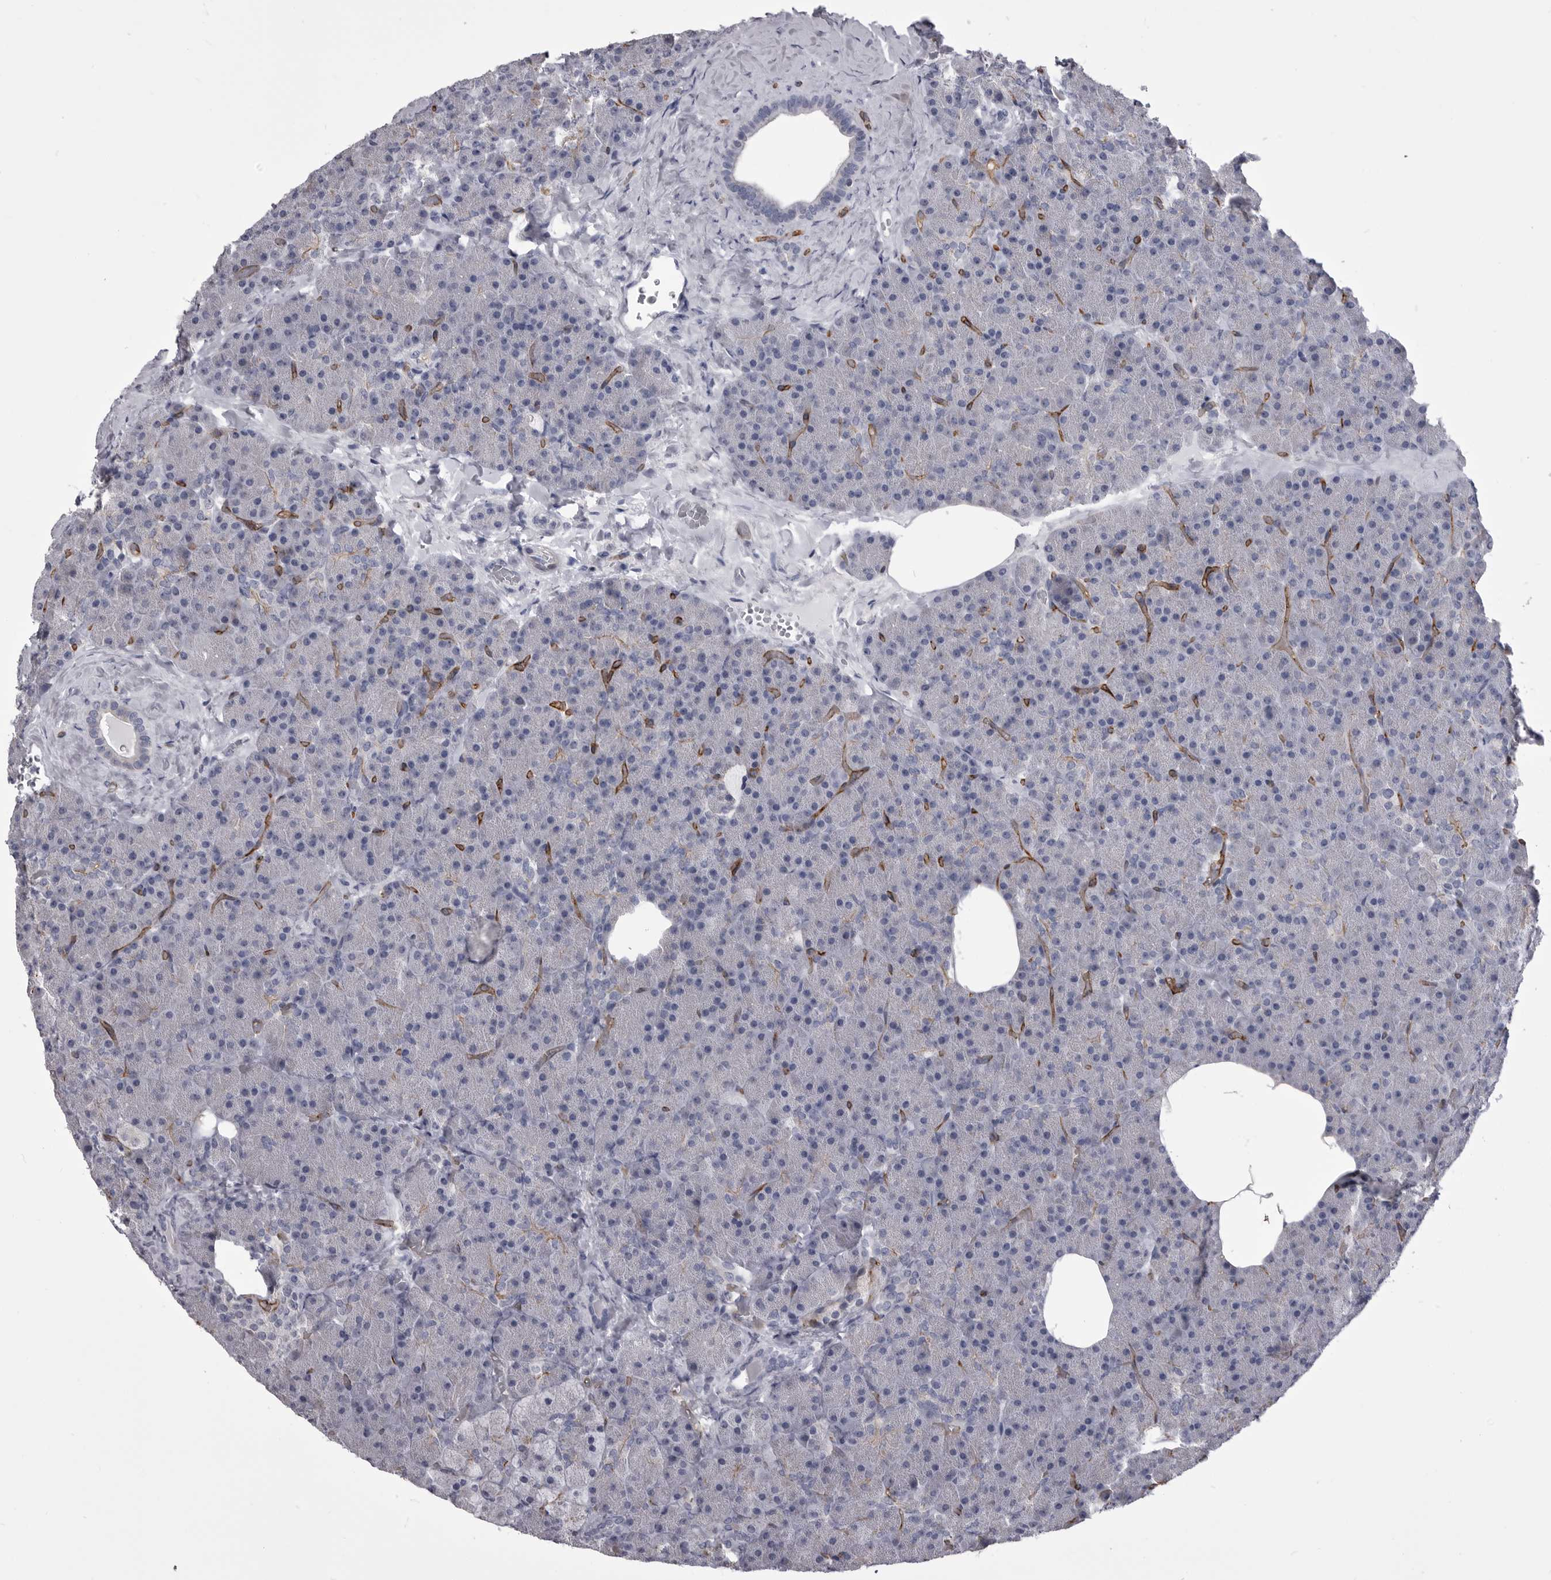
{"staining": {"intensity": "negative", "quantity": "none", "location": "none"}, "tissue": "pancreas", "cell_type": "Exocrine glandular cells", "image_type": "normal", "snomed": [{"axis": "morphology", "description": "Normal tissue, NOS"}, {"axis": "morphology", "description": "Carcinoid, malignant, NOS"}, {"axis": "topography", "description": "Pancreas"}], "caption": "Exocrine glandular cells show no significant expression in normal pancreas. Brightfield microscopy of immunohistochemistry (IHC) stained with DAB (3,3'-diaminobenzidine) (brown) and hematoxylin (blue), captured at high magnification.", "gene": "OPLAH", "patient": {"sex": "female", "age": 35}}